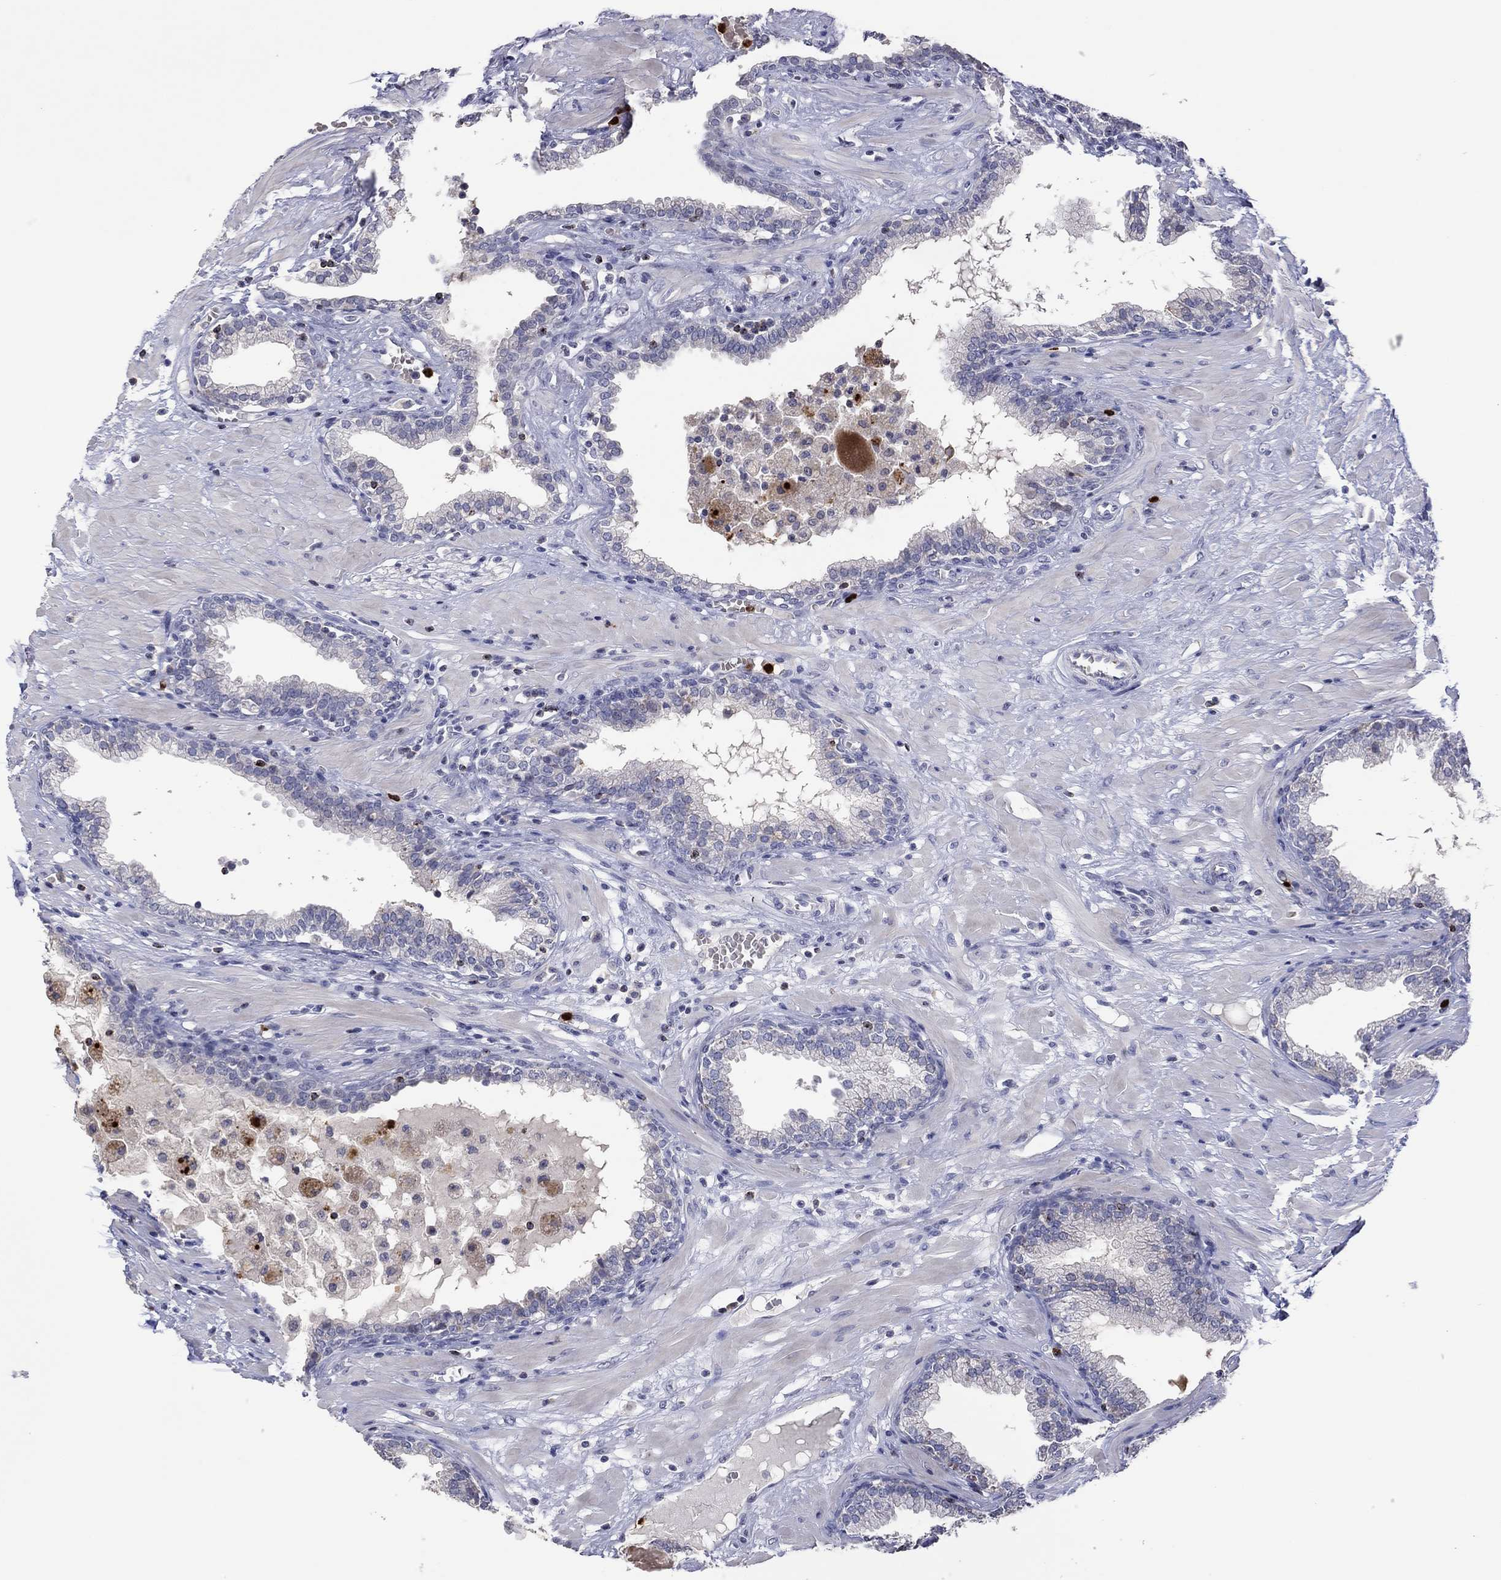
{"staining": {"intensity": "negative", "quantity": "none", "location": "none"}, "tissue": "prostate", "cell_type": "Glandular cells", "image_type": "normal", "snomed": [{"axis": "morphology", "description": "Normal tissue, NOS"}, {"axis": "topography", "description": "Prostate"}], "caption": "This is an IHC photomicrograph of benign prostate. There is no expression in glandular cells.", "gene": "CCL5", "patient": {"sex": "male", "age": 64}}